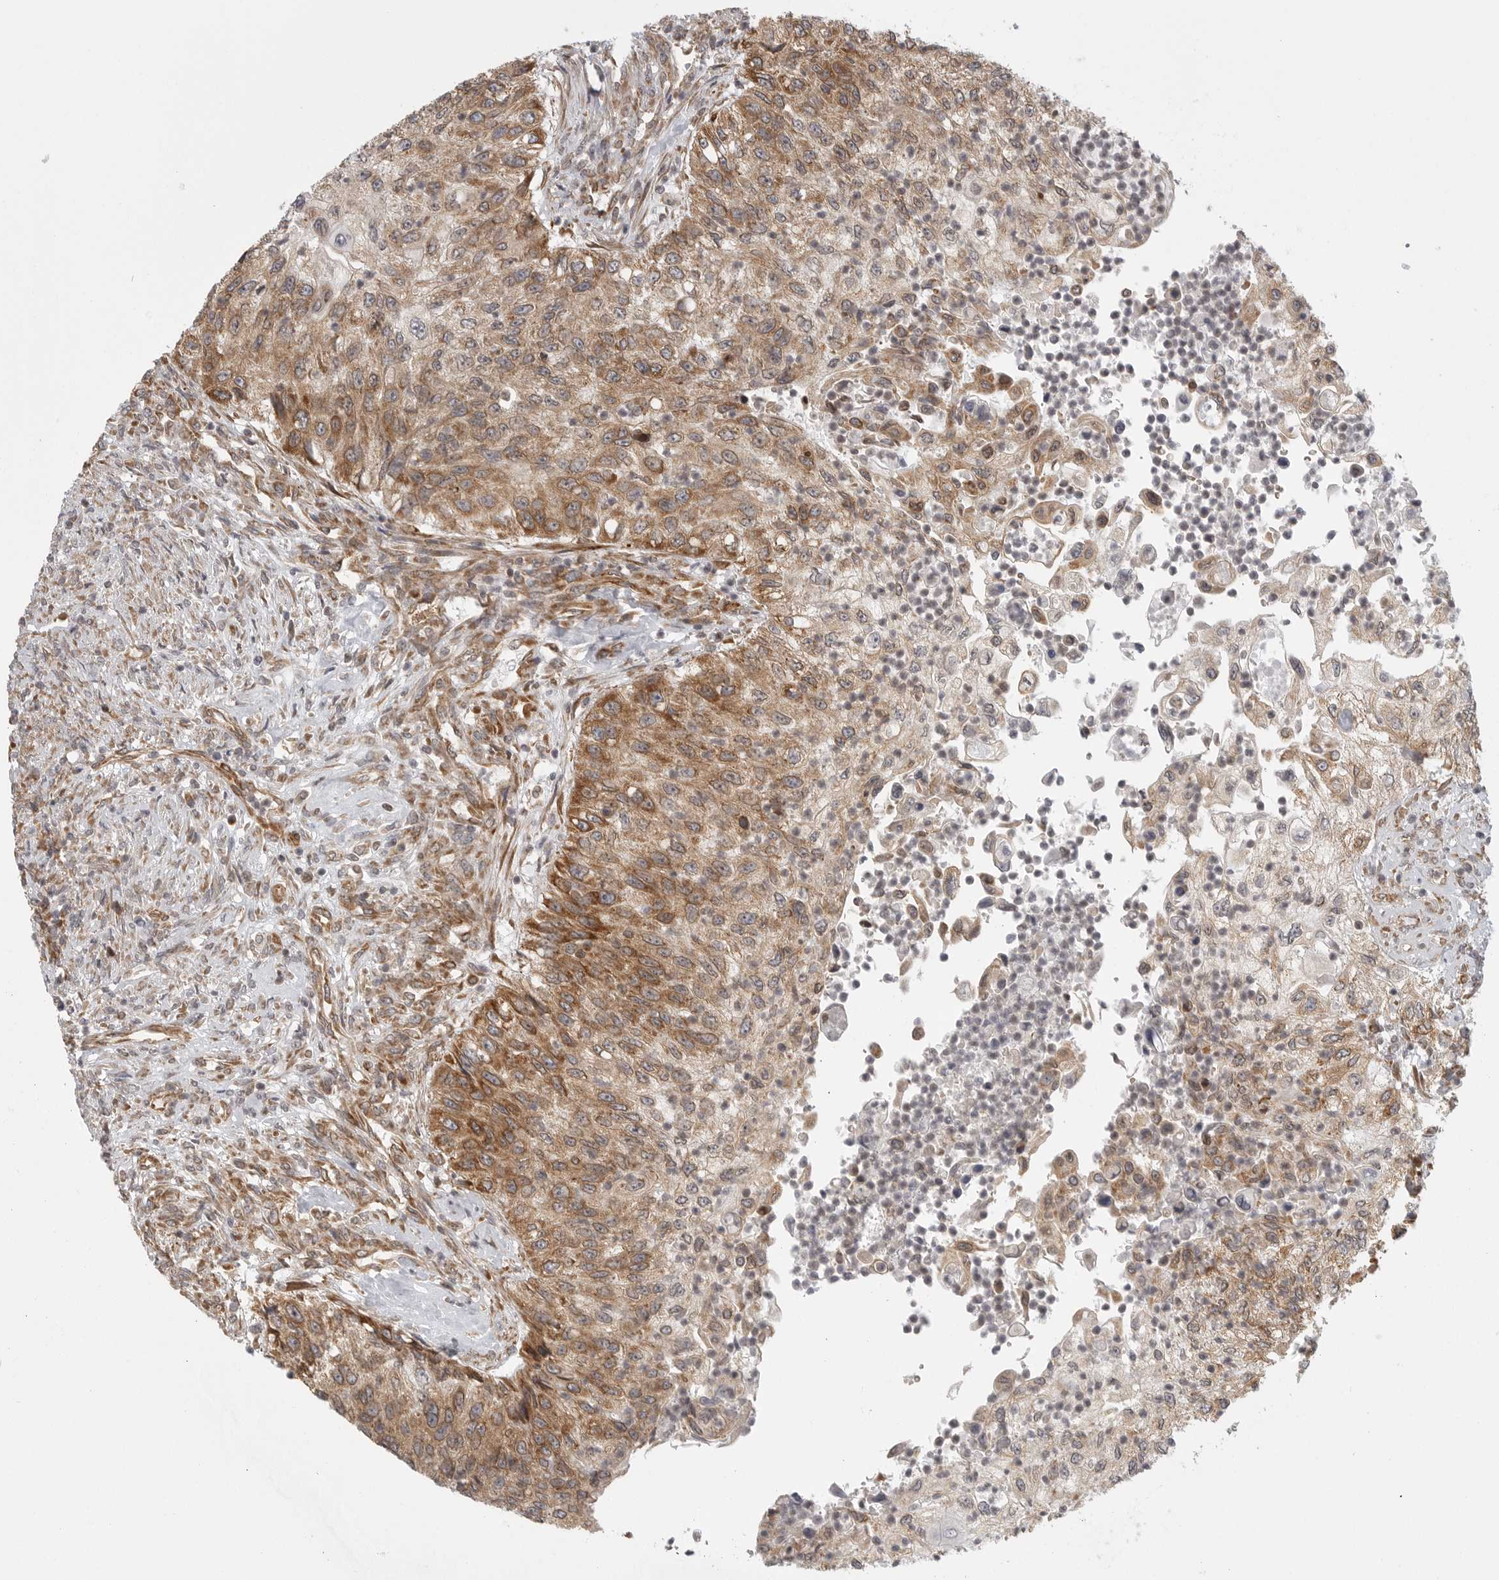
{"staining": {"intensity": "moderate", "quantity": ">75%", "location": "cytoplasmic/membranous"}, "tissue": "urothelial cancer", "cell_type": "Tumor cells", "image_type": "cancer", "snomed": [{"axis": "morphology", "description": "Urothelial carcinoma, High grade"}, {"axis": "topography", "description": "Urinary bladder"}], "caption": "Immunohistochemical staining of urothelial carcinoma (high-grade) reveals medium levels of moderate cytoplasmic/membranous protein positivity in about >75% of tumor cells. Immunohistochemistry stains the protein of interest in brown and the nuclei are stained blue.", "gene": "CERS2", "patient": {"sex": "female", "age": 60}}